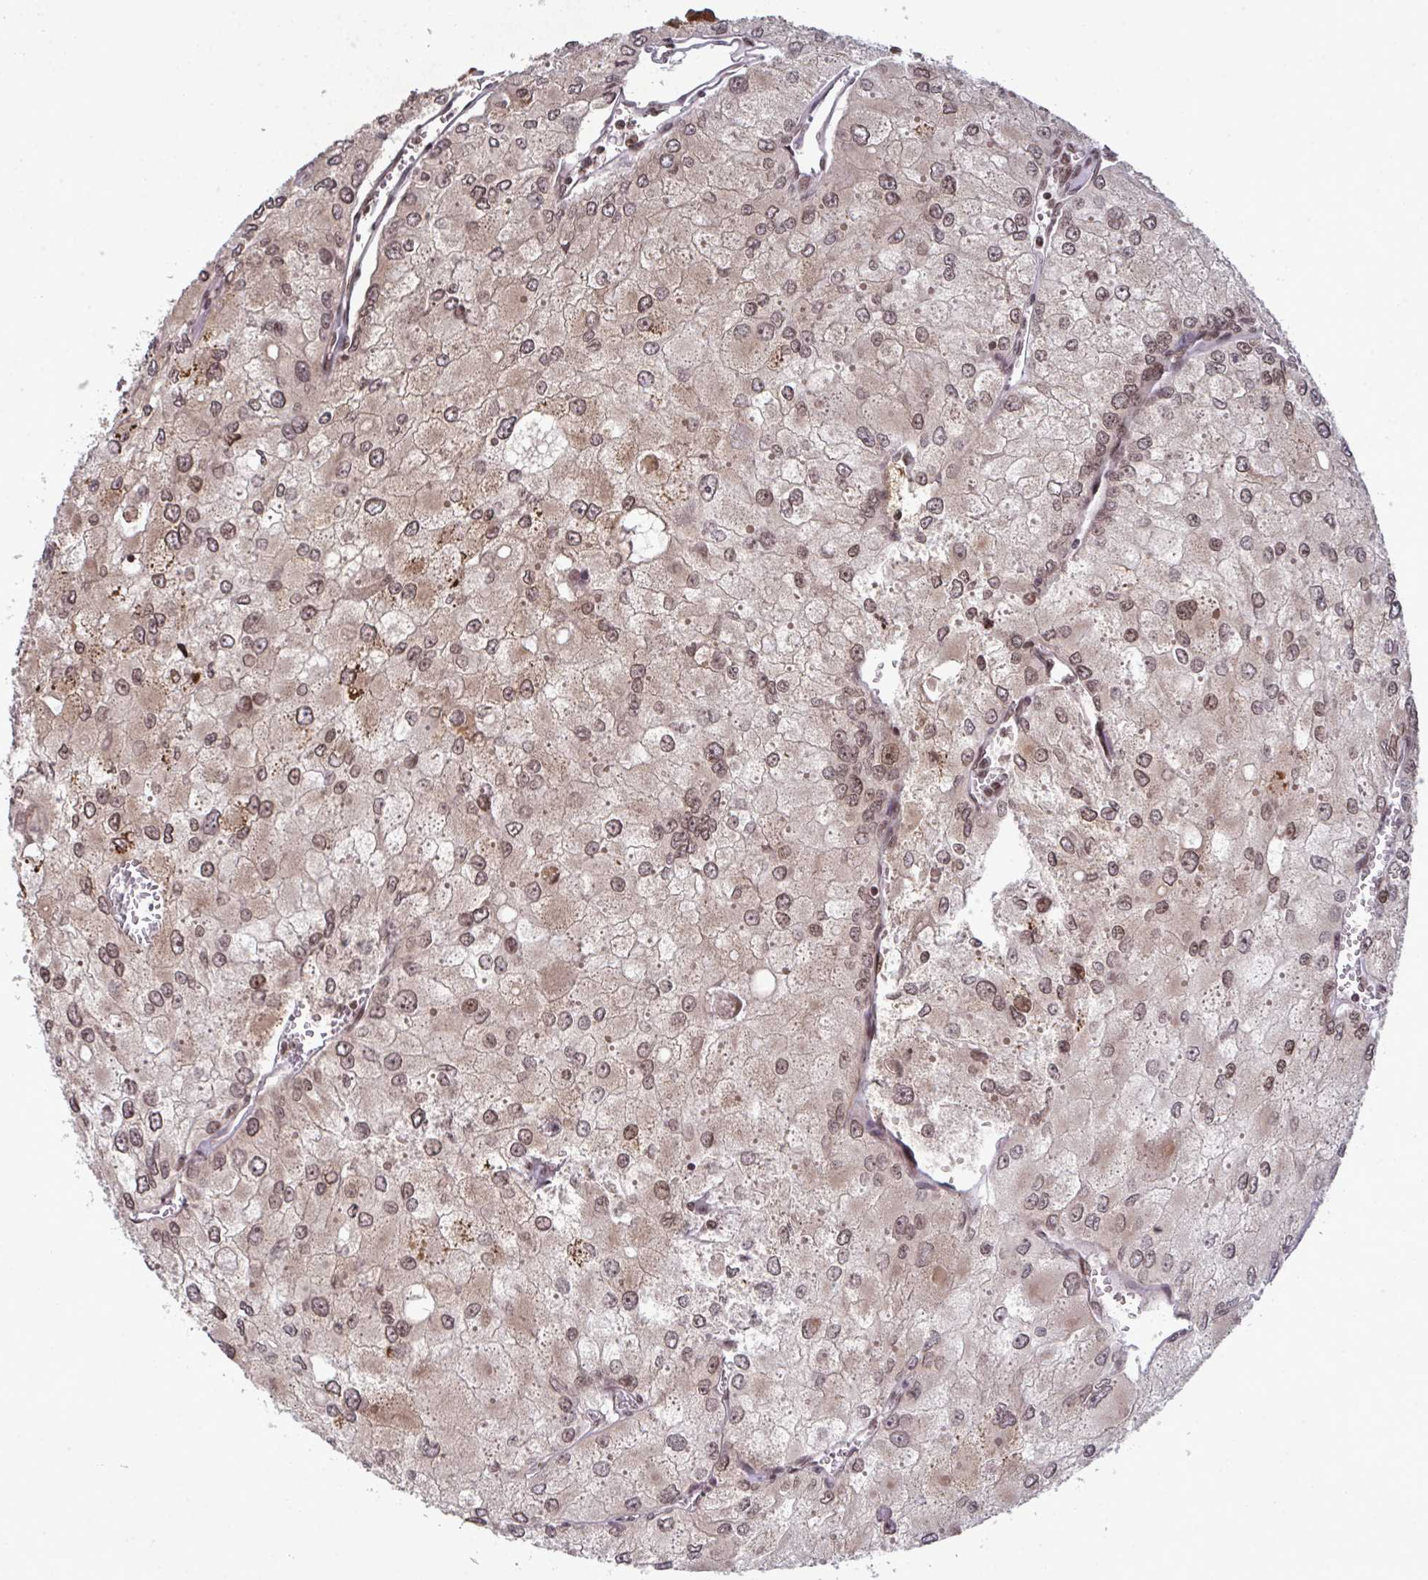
{"staining": {"intensity": "moderate", "quantity": "25%-75%", "location": "nuclear"}, "tissue": "renal cancer", "cell_type": "Tumor cells", "image_type": "cancer", "snomed": [{"axis": "morphology", "description": "Adenocarcinoma, NOS"}, {"axis": "topography", "description": "Kidney"}], "caption": "Renal adenocarcinoma tissue reveals moderate nuclear positivity in about 25%-75% of tumor cells, visualized by immunohistochemistry. The staining was performed using DAB (3,3'-diaminobenzidine), with brown indicating positive protein expression. Nuclei are stained blue with hematoxylin.", "gene": "UXT", "patient": {"sex": "female", "age": 70}}